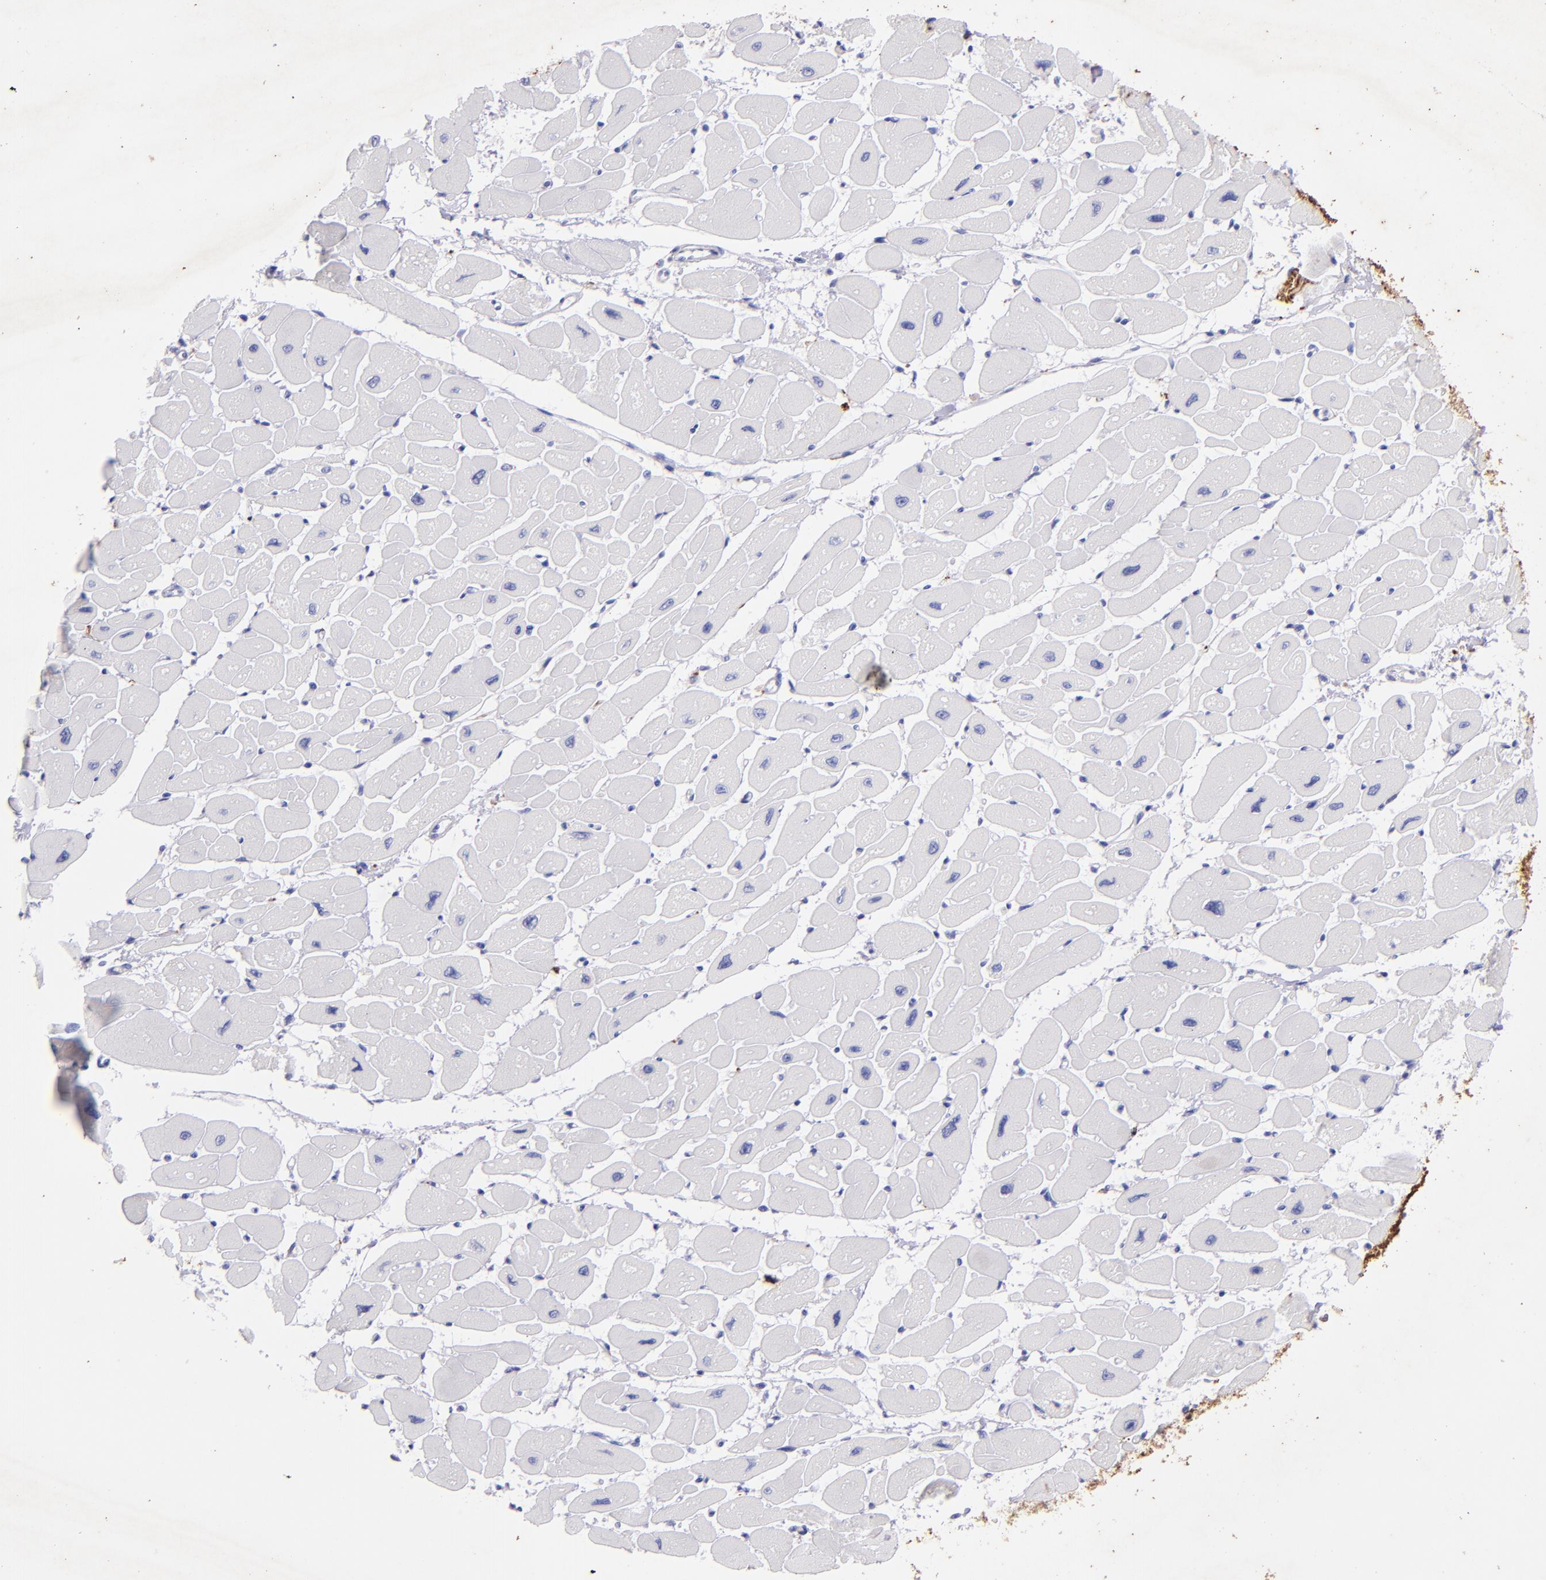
{"staining": {"intensity": "negative", "quantity": "none", "location": "none"}, "tissue": "heart muscle", "cell_type": "Cardiomyocytes", "image_type": "normal", "snomed": [{"axis": "morphology", "description": "Normal tissue, NOS"}, {"axis": "topography", "description": "Heart"}], "caption": "The histopathology image demonstrates no staining of cardiomyocytes in benign heart muscle. (Stains: DAB (3,3'-diaminobenzidine) IHC with hematoxylin counter stain, Microscopy: brightfield microscopy at high magnification).", "gene": "UCHL1", "patient": {"sex": "female", "age": 54}}